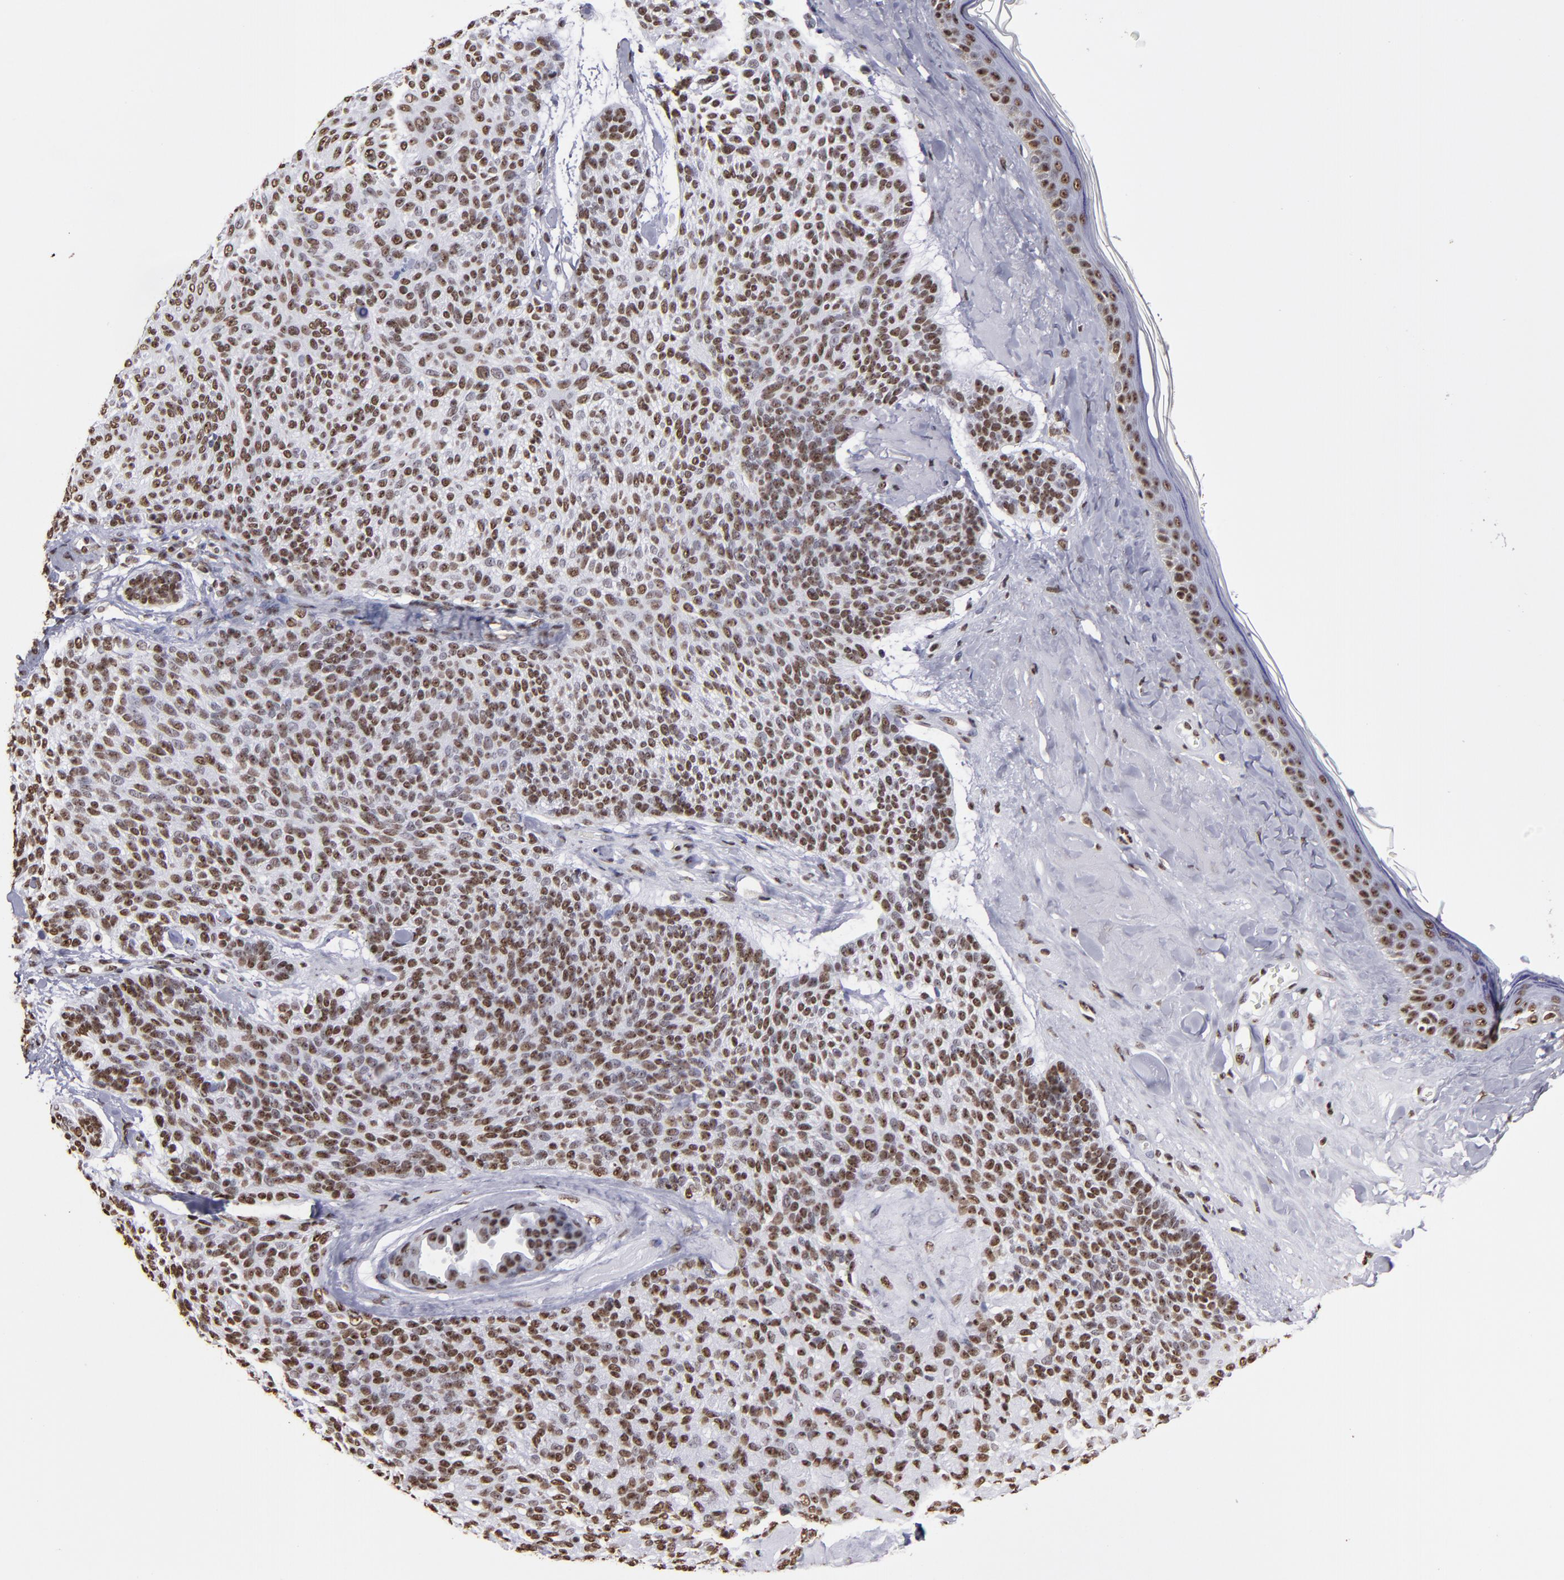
{"staining": {"intensity": "strong", "quantity": ">75%", "location": "nuclear"}, "tissue": "skin cancer", "cell_type": "Tumor cells", "image_type": "cancer", "snomed": [{"axis": "morphology", "description": "Normal tissue, NOS"}, {"axis": "morphology", "description": "Basal cell carcinoma"}, {"axis": "topography", "description": "Skin"}], "caption": "The photomicrograph displays a brown stain indicating the presence of a protein in the nuclear of tumor cells in basal cell carcinoma (skin).", "gene": "HNRNPA2B1", "patient": {"sex": "female", "age": 70}}